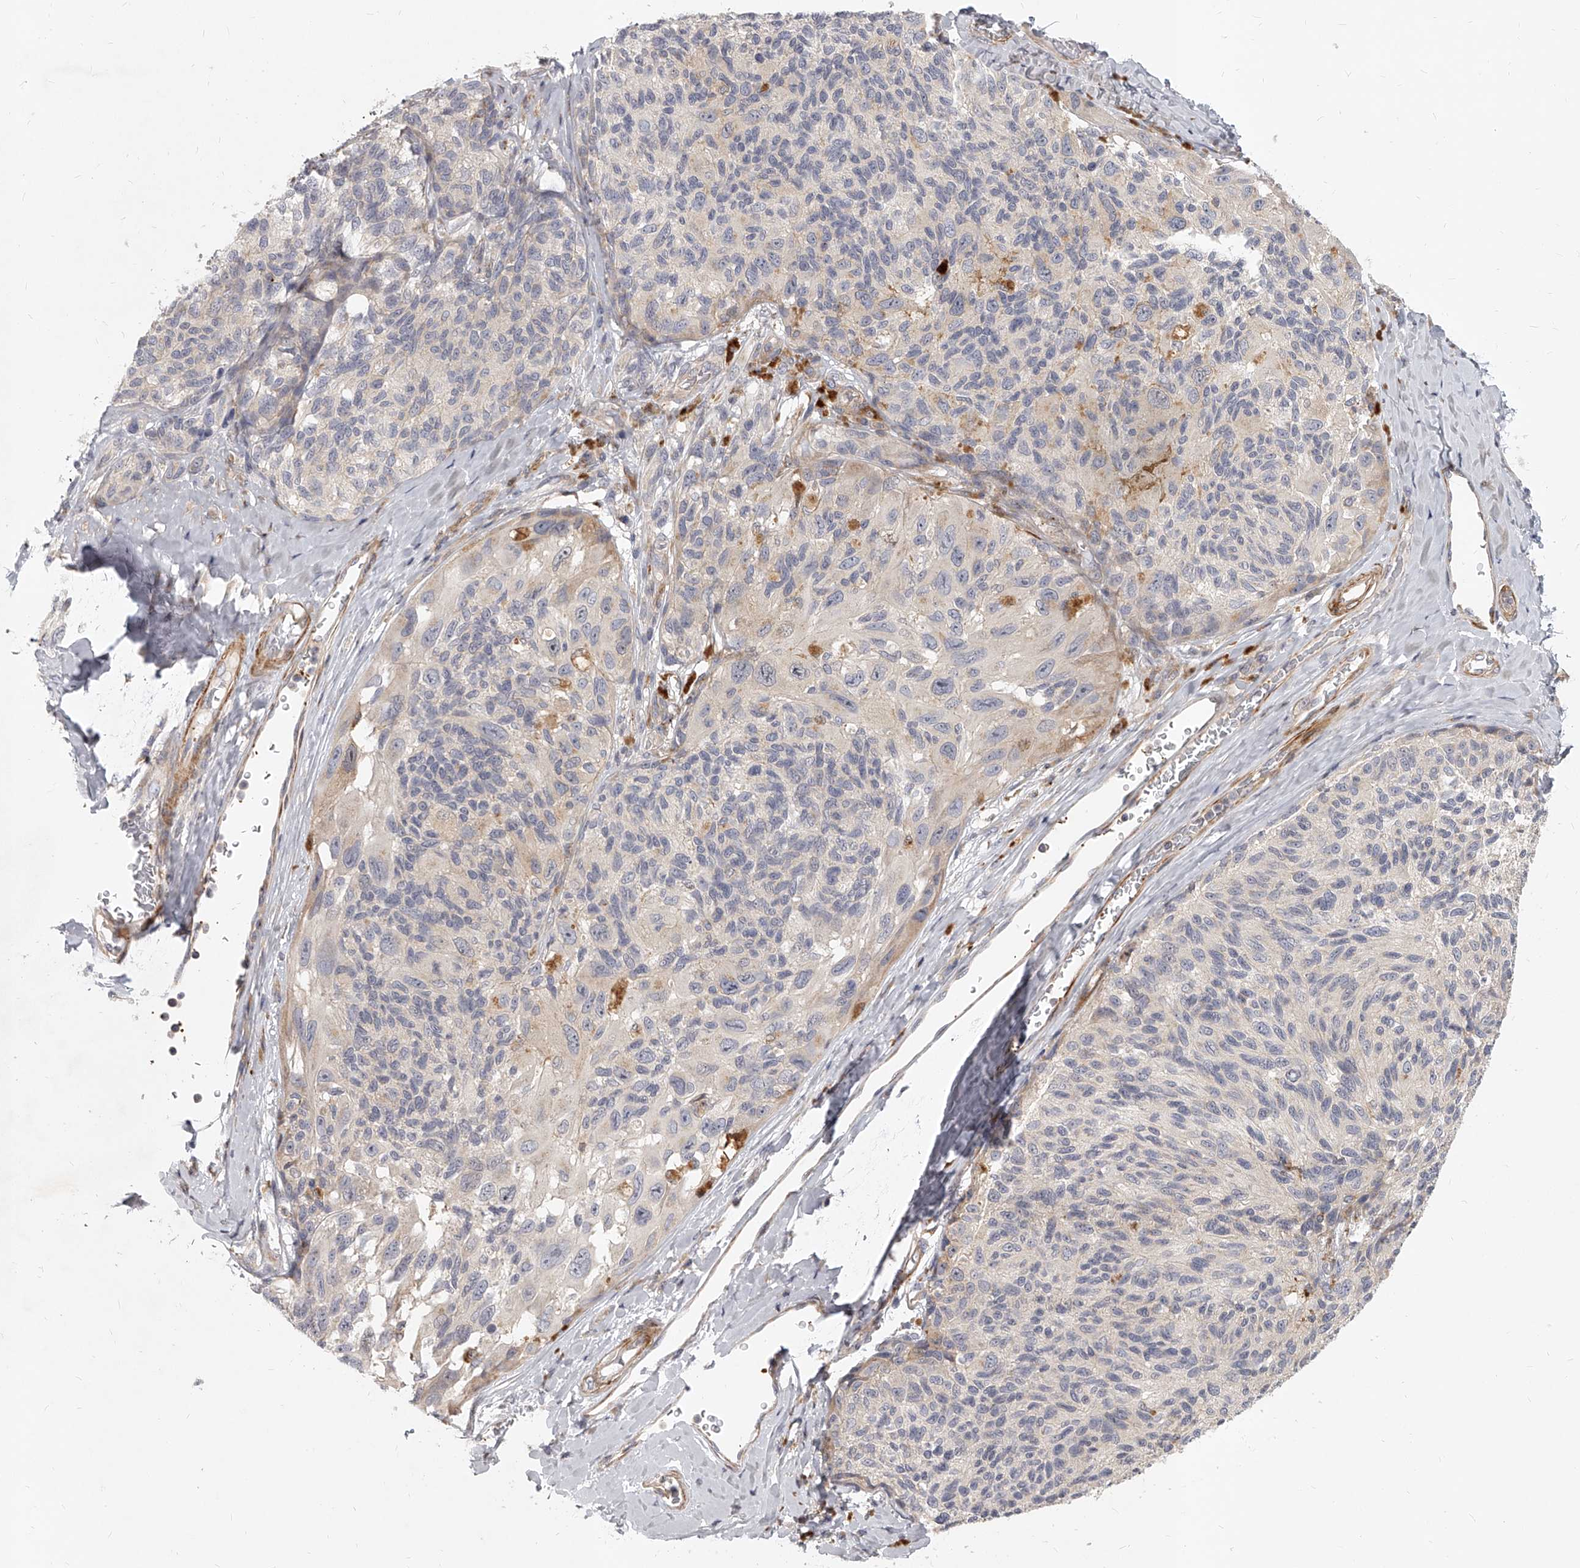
{"staining": {"intensity": "negative", "quantity": "none", "location": "none"}, "tissue": "melanoma", "cell_type": "Tumor cells", "image_type": "cancer", "snomed": [{"axis": "morphology", "description": "Malignant melanoma, NOS"}, {"axis": "topography", "description": "Skin"}], "caption": "Melanoma was stained to show a protein in brown. There is no significant positivity in tumor cells.", "gene": "SLC37A1", "patient": {"sex": "female", "age": 73}}